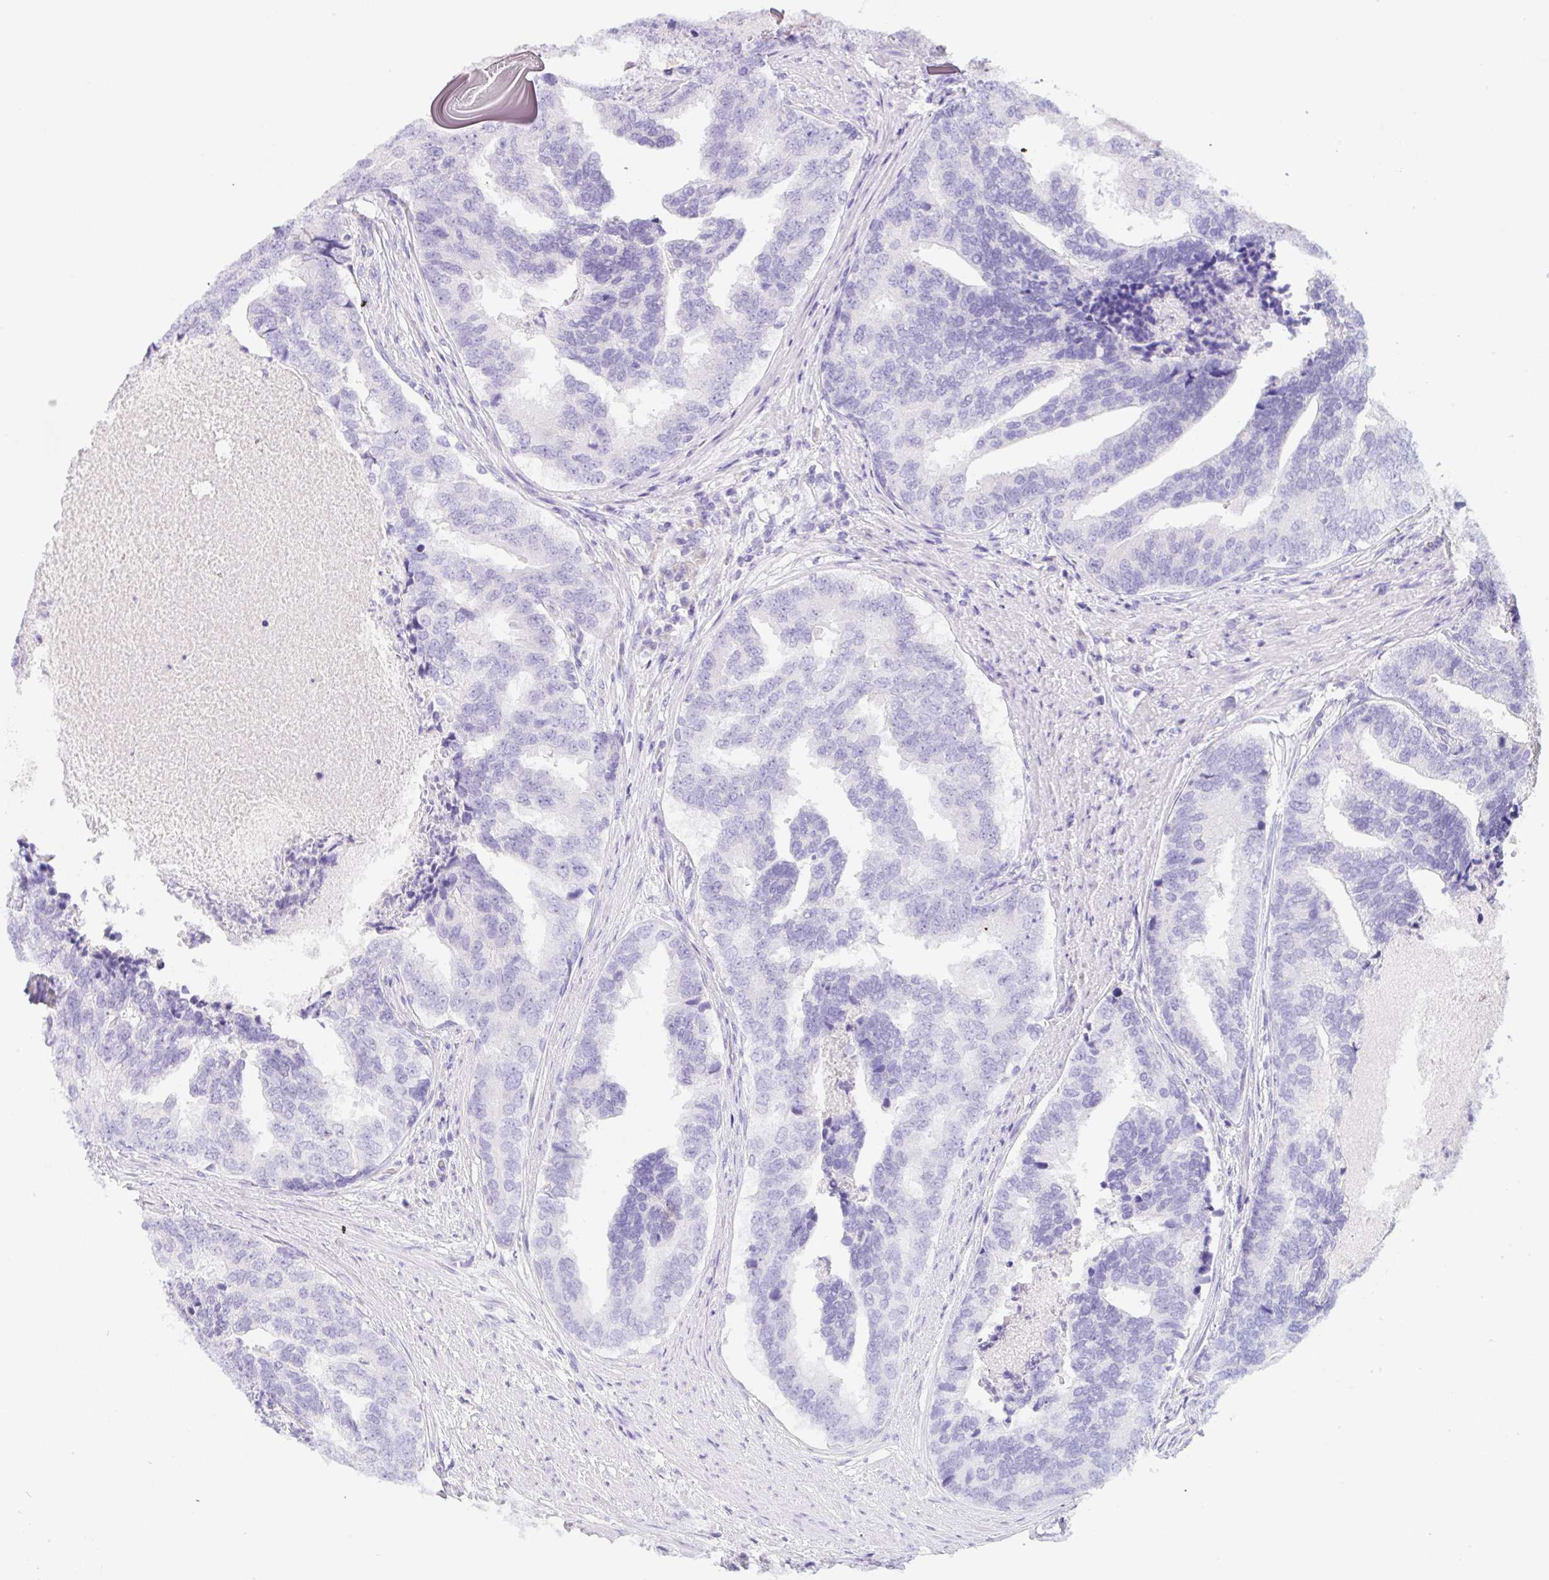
{"staining": {"intensity": "negative", "quantity": "none", "location": "none"}, "tissue": "prostate cancer", "cell_type": "Tumor cells", "image_type": "cancer", "snomed": [{"axis": "morphology", "description": "Adenocarcinoma, High grade"}, {"axis": "topography", "description": "Prostate"}], "caption": "IHC micrograph of human prostate cancer stained for a protein (brown), which displays no positivity in tumor cells.", "gene": "KLK8", "patient": {"sex": "male", "age": 68}}